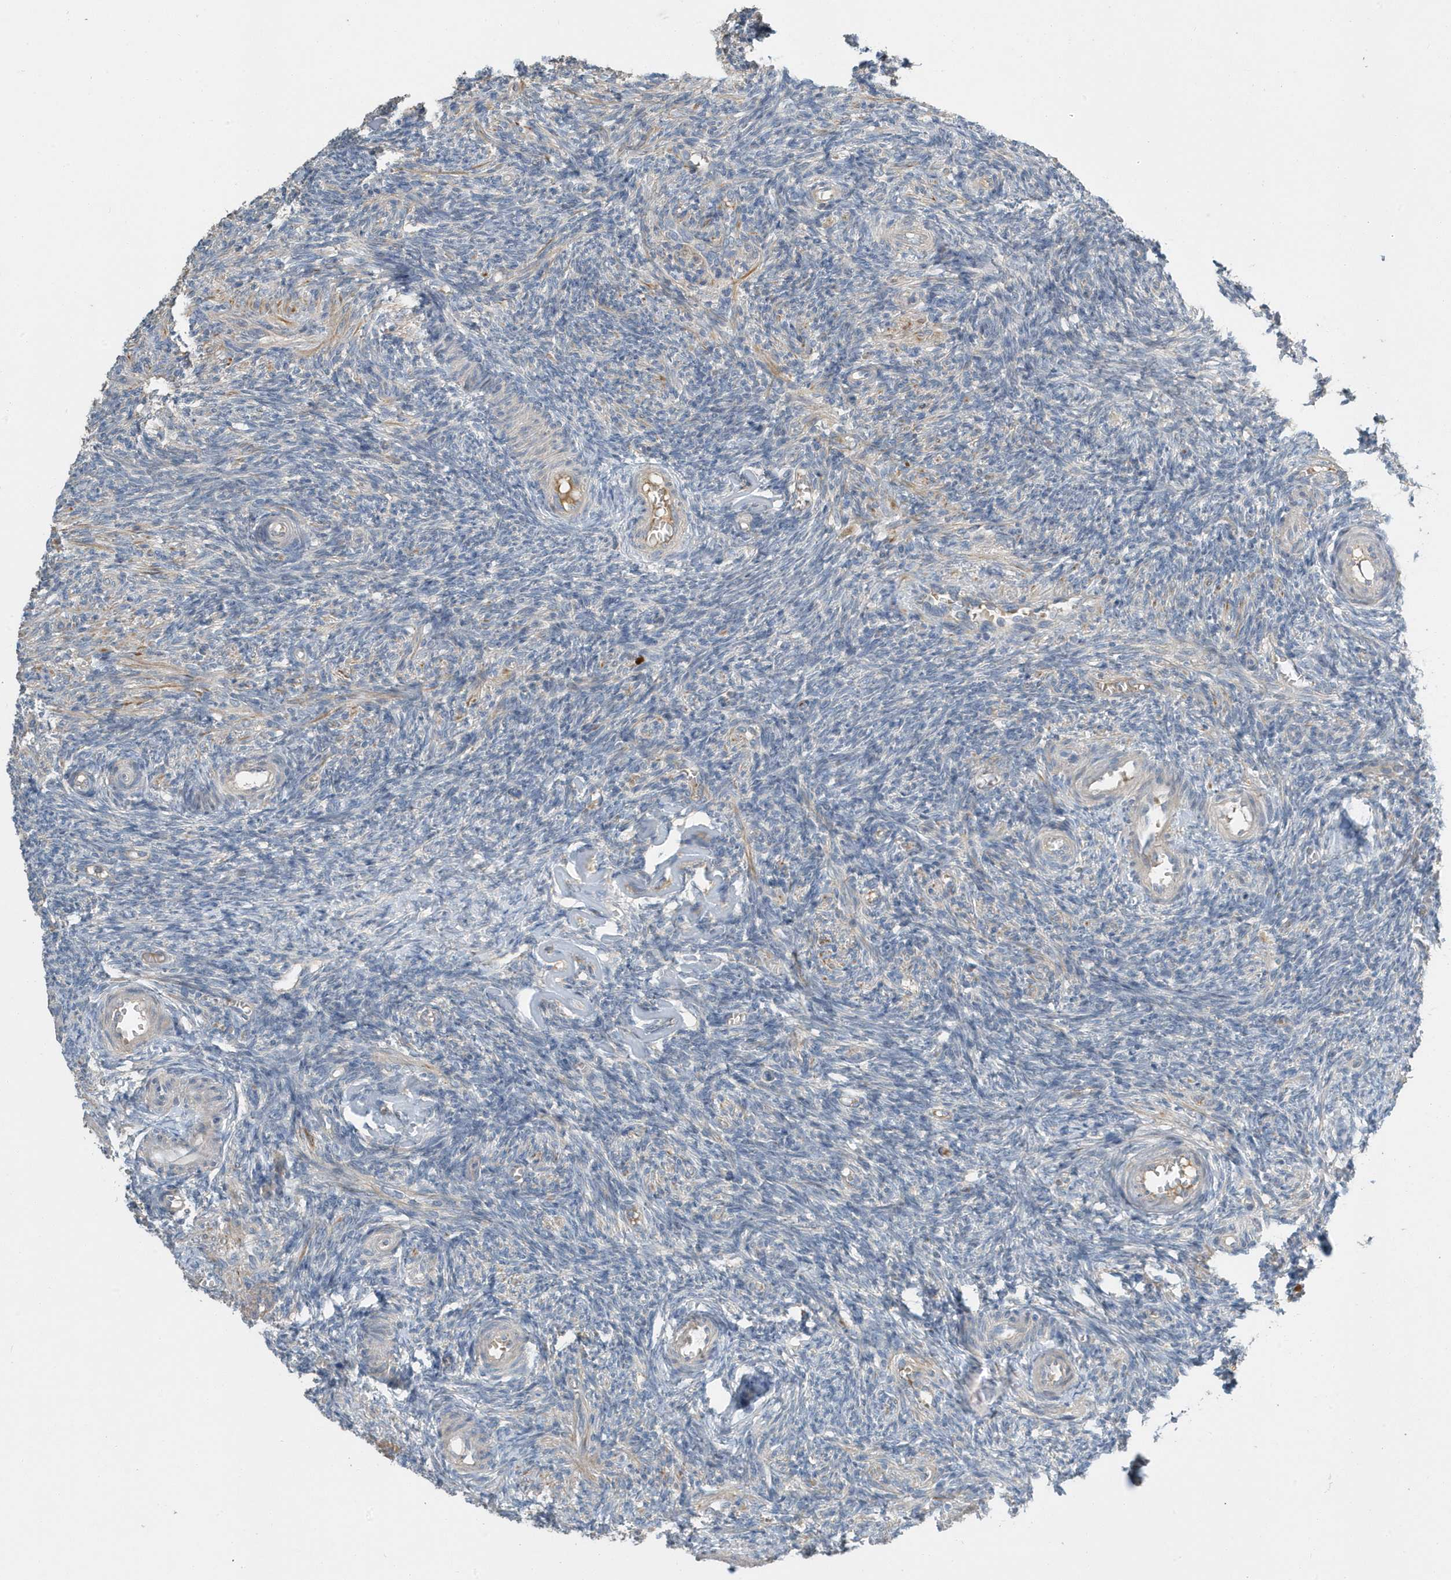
{"staining": {"intensity": "negative", "quantity": "none", "location": "none"}, "tissue": "ovary", "cell_type": "Ovarian stroma cells", "image_type": "normal", "snomed": [{"axis": "morphology", "description": "Normal tissue, NOS"}, {"axis": "topography", "description": "Ovary"}], "caption": "IHC of unremarkable ovary shows no staining in ovarian stroma cells.", "gene": "USP53", "patient": {"sex": "female", "age": 27}}